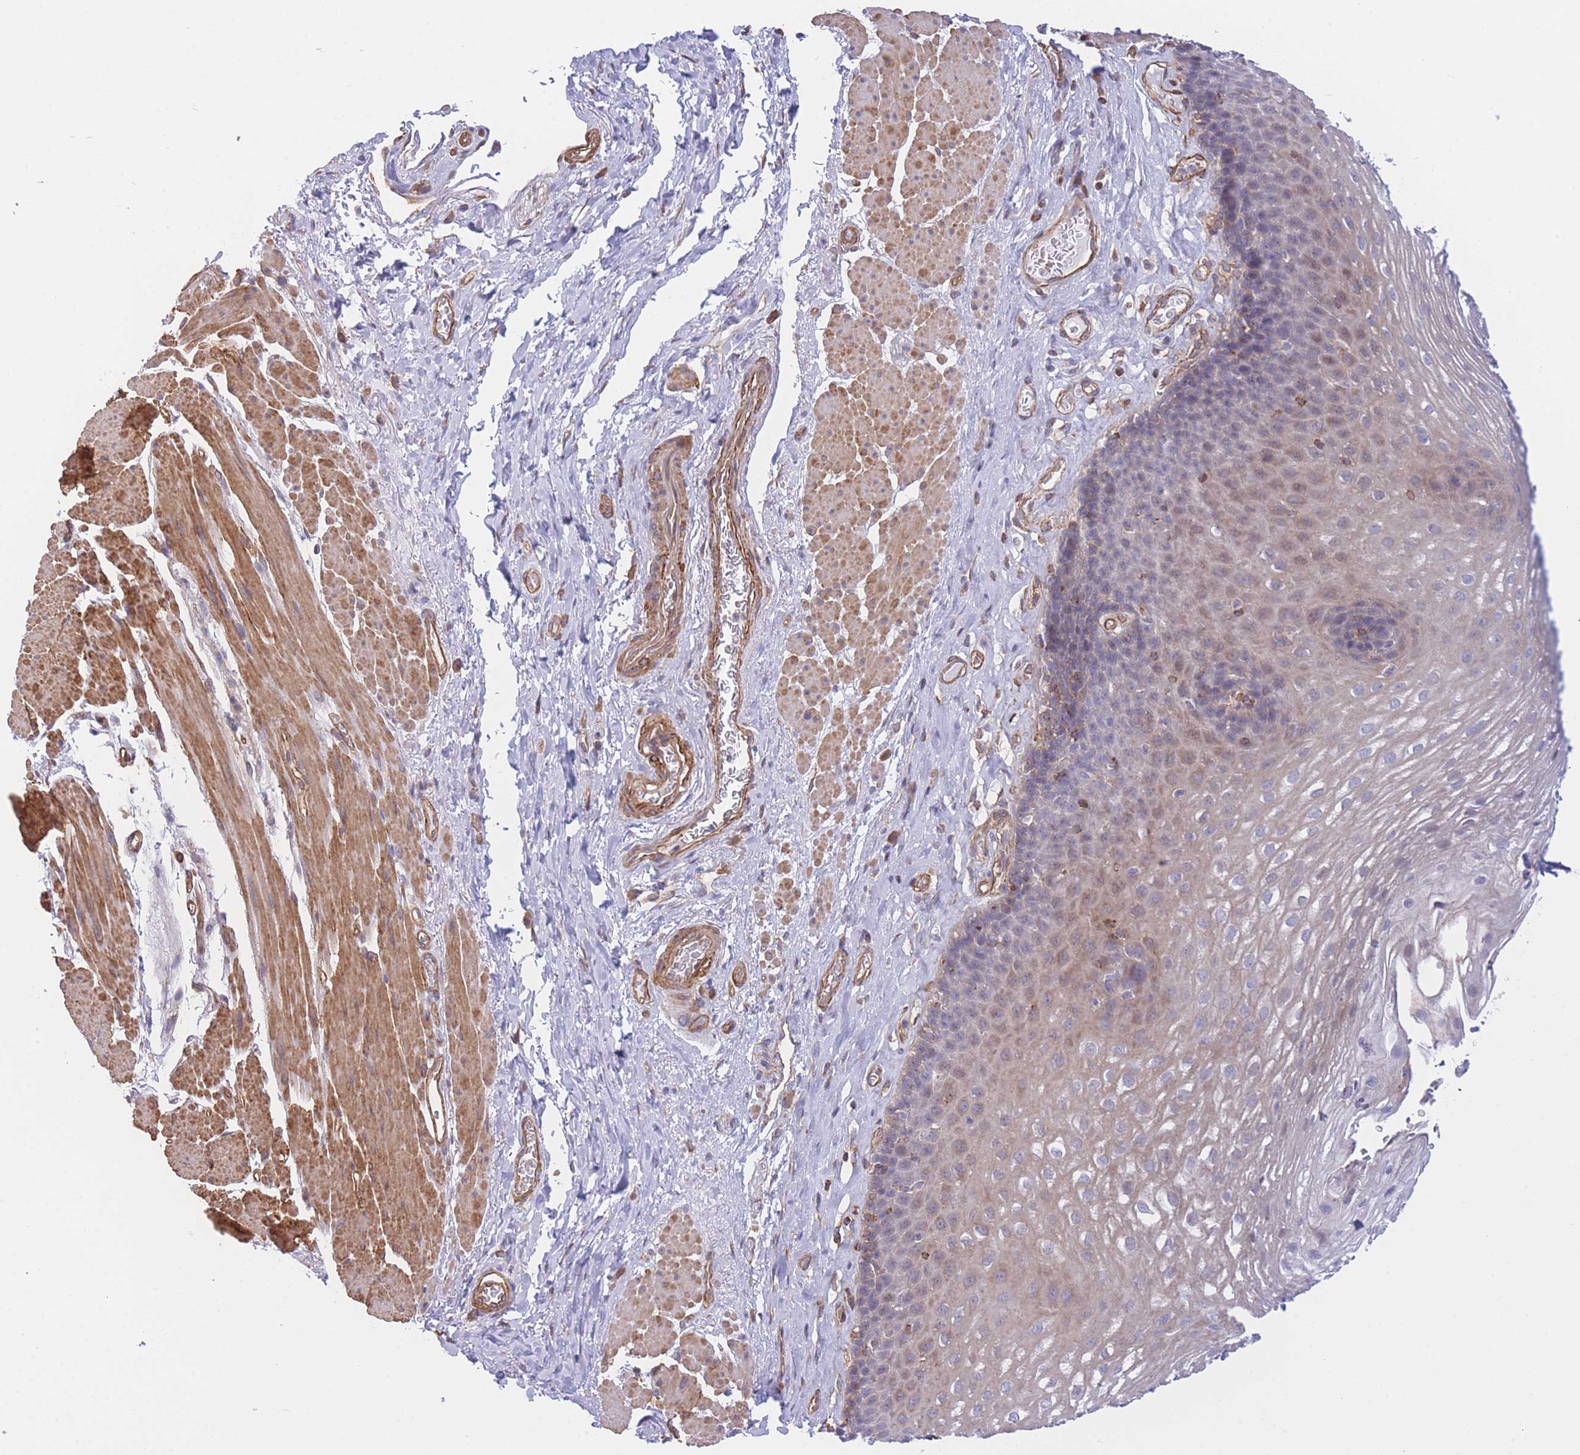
{"staining": {"intensity": "weak", "quantity": "25%-75%", "location": "cytoplasmic/membranous"}, "tissue": "esophagus", "cell_type": "Squamous epithelial cells", "image_type": "normal", "snomed": [{"axis": "morphology", "description": "Normal tissue, NOS"}, {"axis": "topography", "description": "Esophagus"}], "caption": "IHC (DAB (3,3'-diaminobenzidine)) staining of unremarkable human esophagus demonstrates weak cytoplasmic/membranous protein positivity in about 25%-75% of squamous epithelial cells. (IHC, brightfield microscopy, high magnification).", "gene": "CDC25B", "patient": {"sex": "female", "age": 66}}